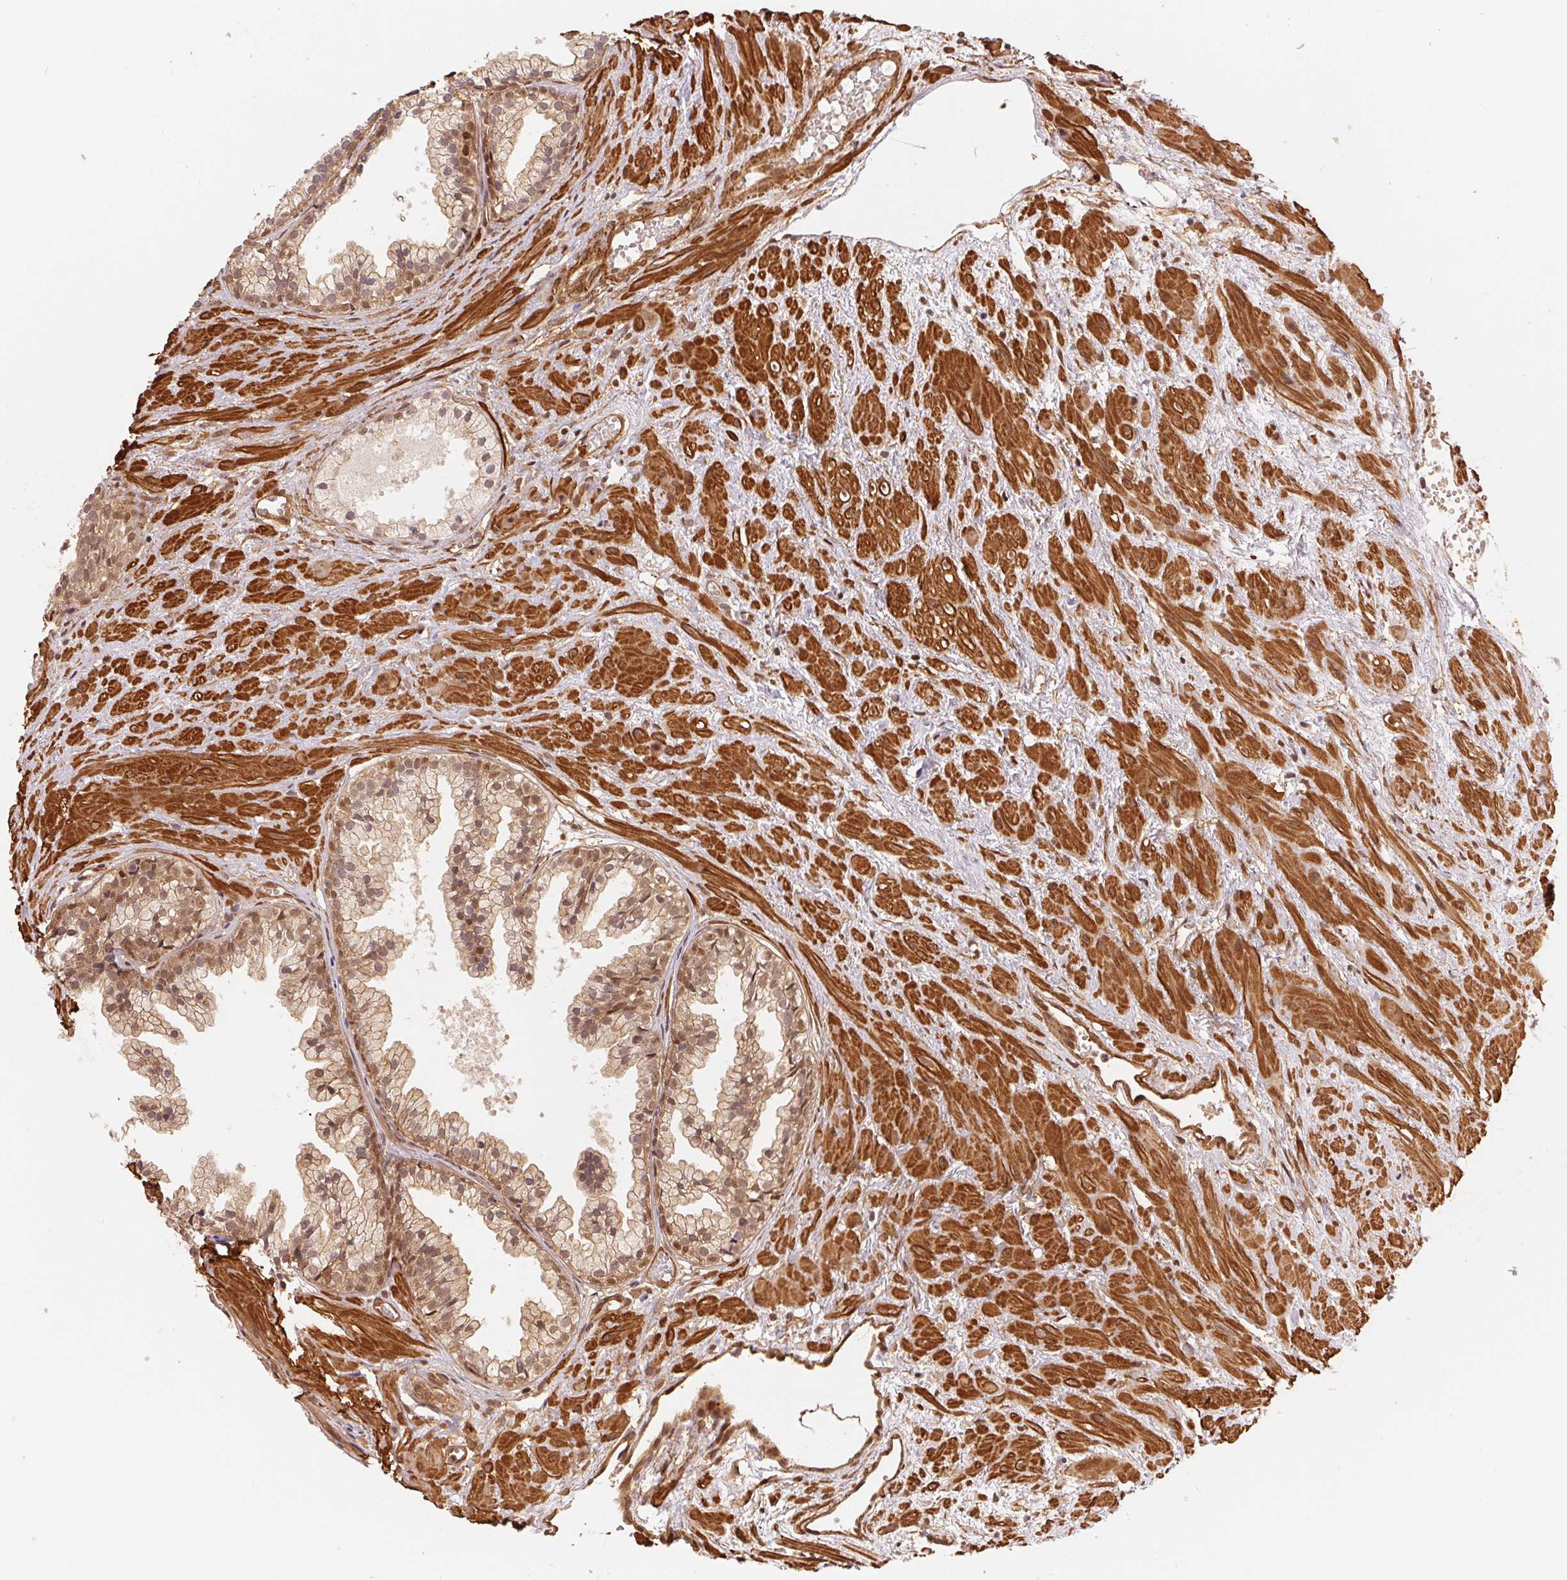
{"staining": {"intensity": "weak", "quantity": "25%-75%", "location": "cytoplasmic/membranous,nuclear"}, "tissue": "prostate cancer", "cell_type": "Tumor cells", "image_type": "cancer", "snomed": [{"axis": "morphology", "description": "Adenocarcinoma, High grade"}, {"axis": "topography", "description": "Prostate"}], "caption": "High-grade adenocarcinoma (prostate) stained for a protein shows weak cytoplasmic/membranous and nuclear positivity in tumor cells.", "gene": "TNIP2", "patient": {"sex": "male", "age": 81}}